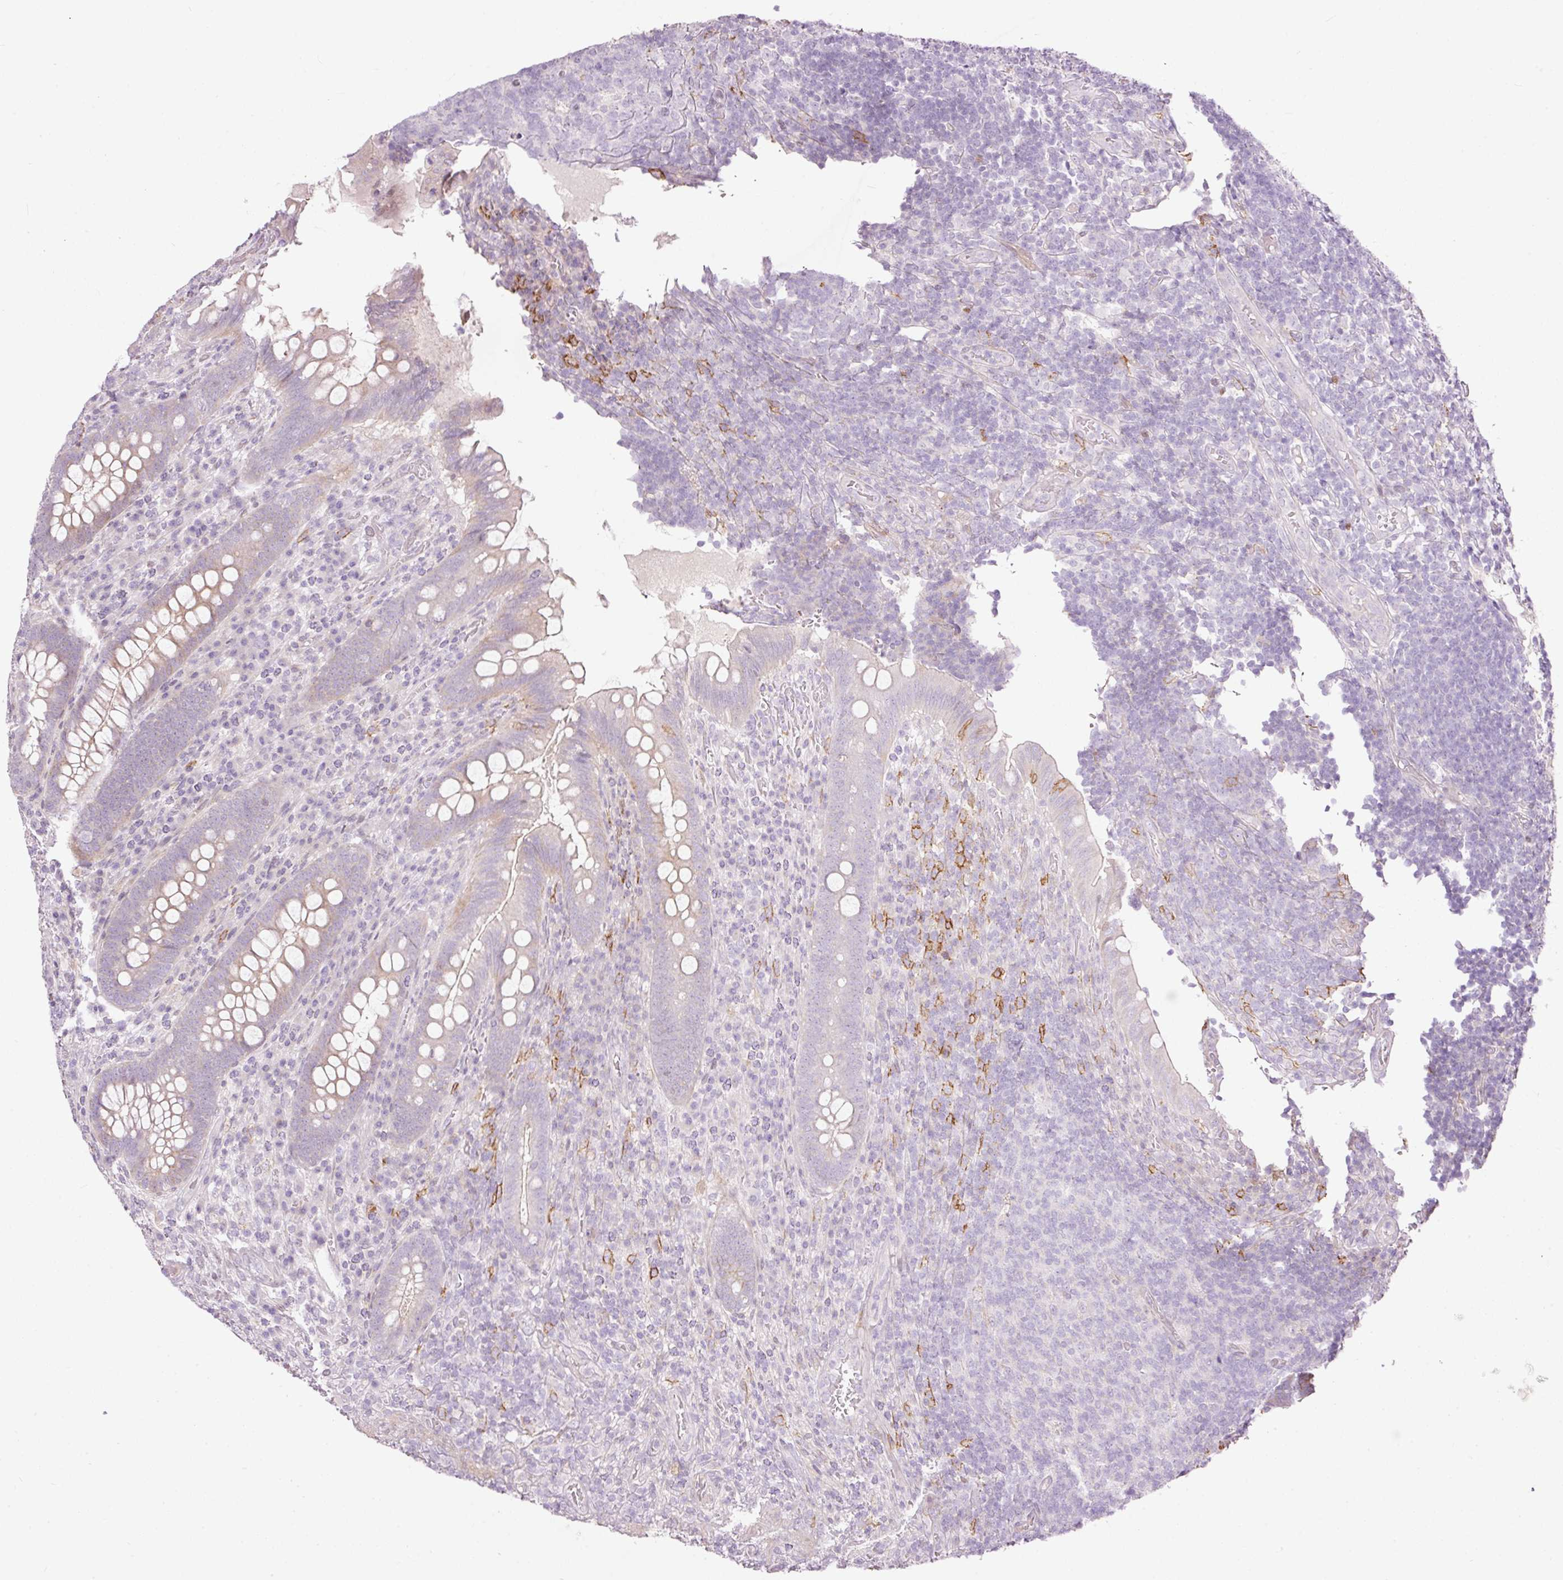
{"staining": {"intensity": "negative", "quantity": "none", "location": "none"}, "tissue": "appendix", "cell_type": "Glandular cells", "image_type": "normal", "snomed": [{"axis": "morphology", "description": "Normal tissue, NOS"}, {"axis": "topography", "description": "Appendix"}], "caption": "Glandular cells are negative for brown protein staining in normal appendix. (DAB (3,3'-diaminobenzidine) immunohistochemistry (IHC), high magnification).", "gene": "FCRL4", "patient": {"sex": "female", "age": 43}}